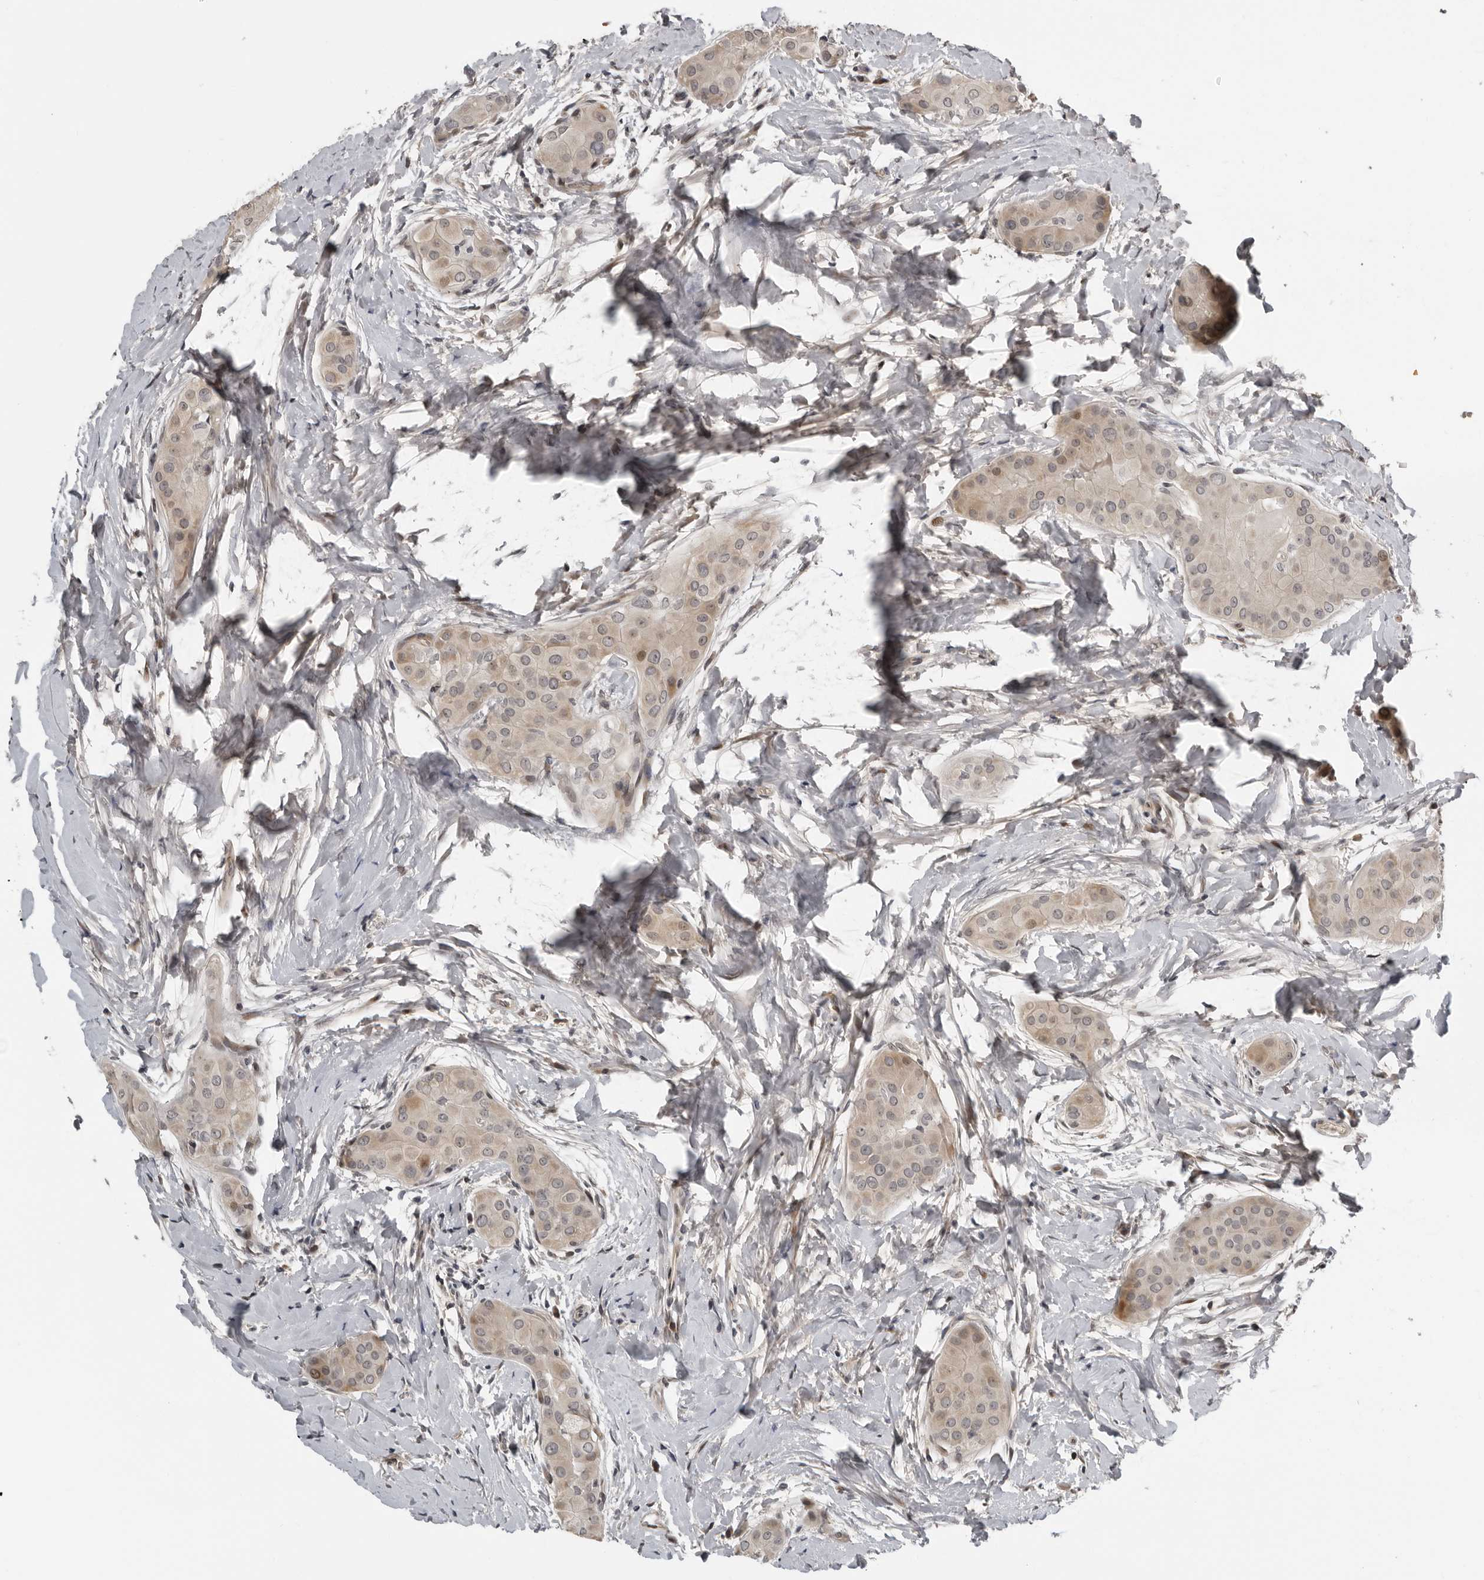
{"staining": {"intensity": "weak", "quantity": "<25%", "location": "cytoplasmic/membranous"}, "tissue": "thyroid cancer", "cell_type": "Tumor cells", "image_type": "cancer", "snomed": [{"axis": "morphology", "description": "Papillary adenocarcinoma, NOS"}, {"axis": "topography", "description": "Thyroid gland"}], "caption": "The photomicrograph exhibits no staining of tumor cells in thyroid cancer.", "gene": "PRRX2", "patient": {"sex": "male", "age": 33}}